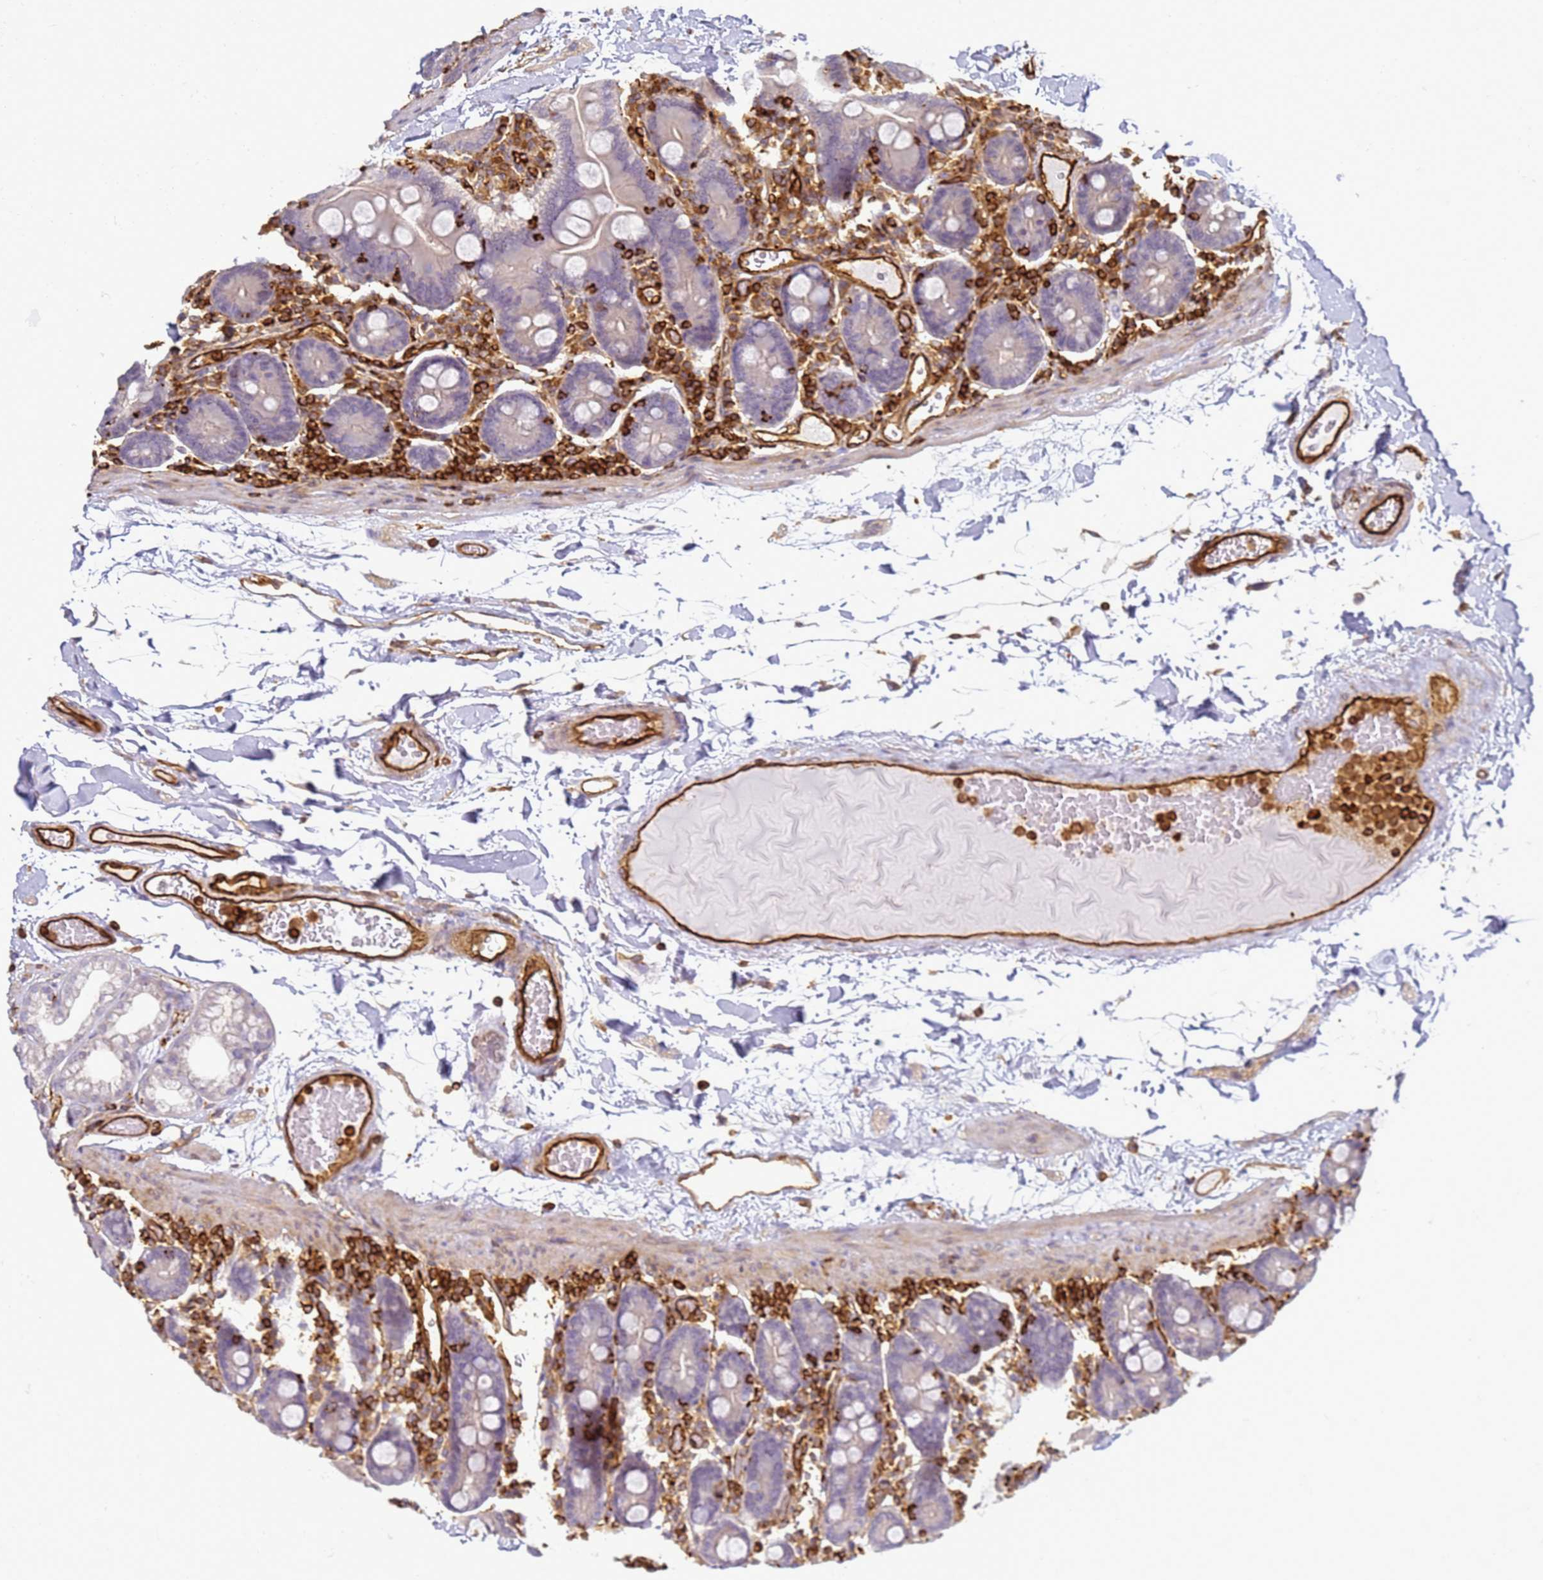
{"staining": {"intensity": "negative", "quantity": "none", "location": "none"}, "tissue": "duodenum", "cell_type": "Glandular cells", "image_type": "normal", "snomed": [{"axis": "morphology", "description": "Normal tissue, NOS"}, {"axis": "topography", "description": "Duodenum"}], "caption": "Image shows no significant protein staining in glandular cells of unremarkable duodenum.", "gene": "ZBTB8OS", "patient": {"sex": "male", "age": 55}}